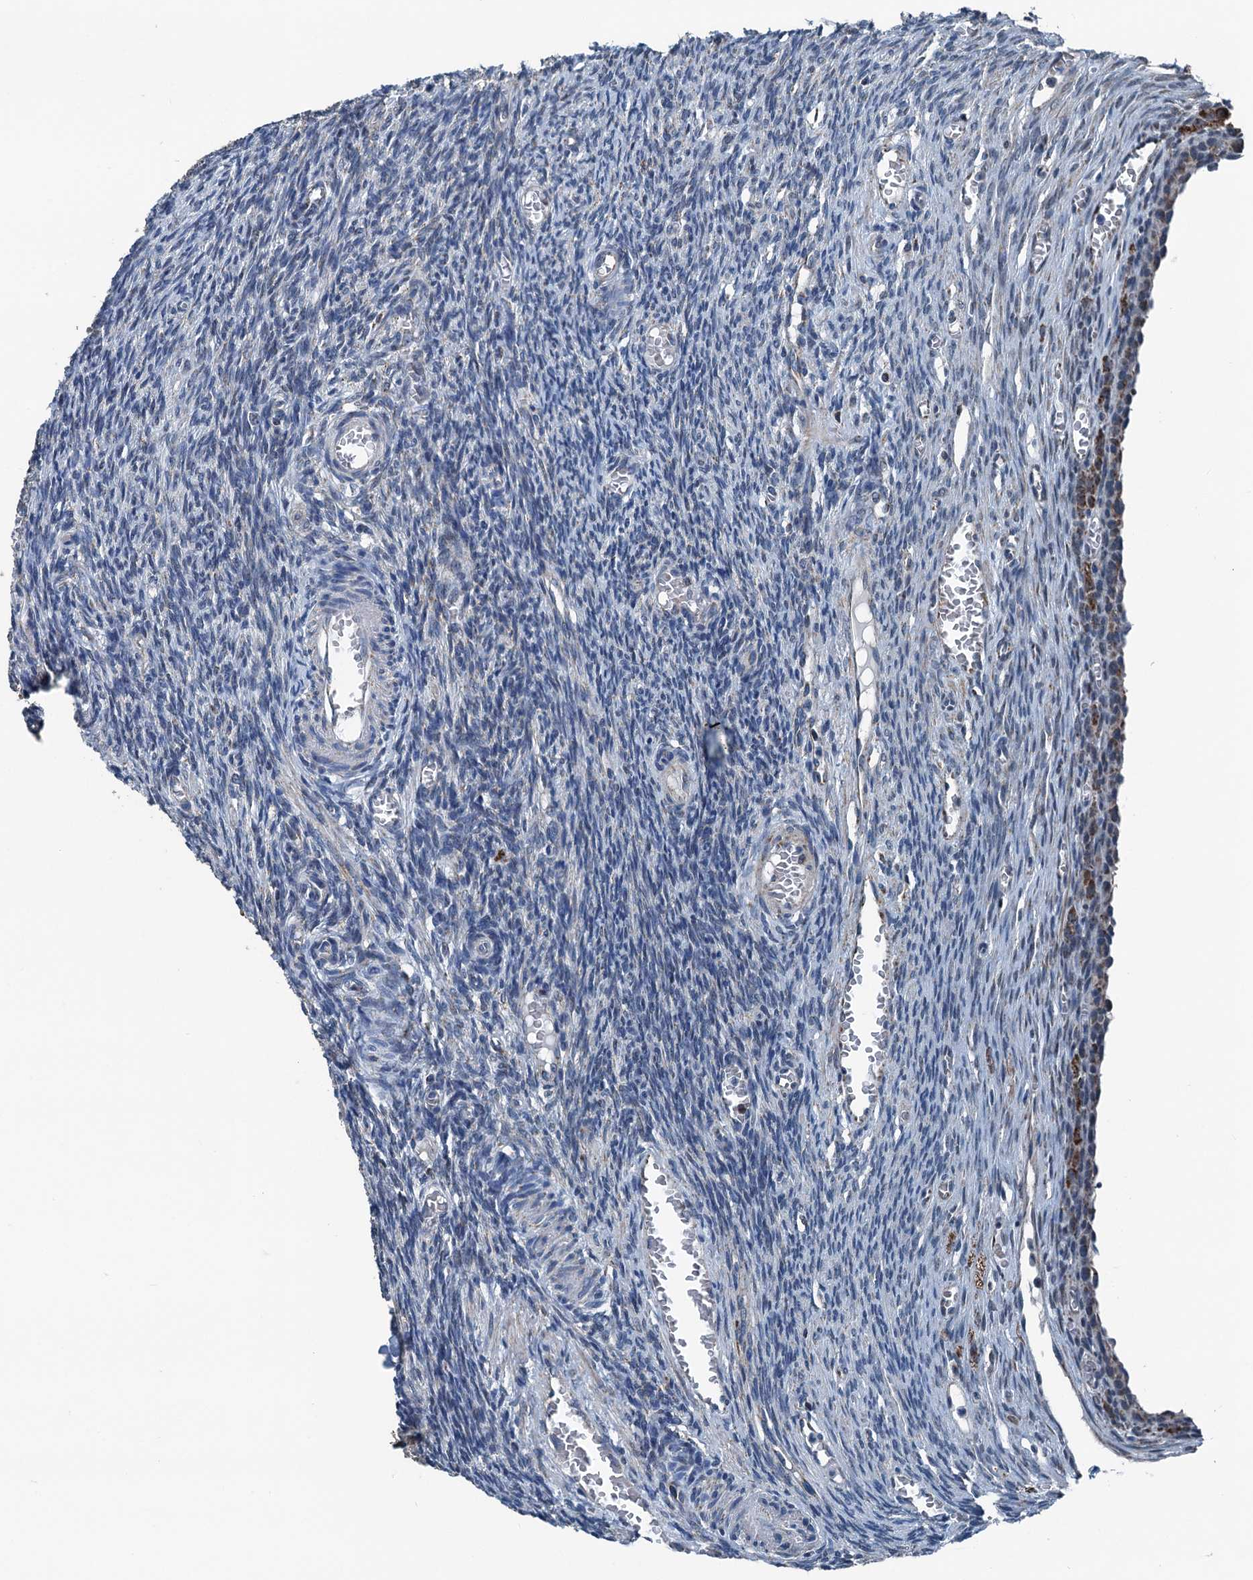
{"staining": {"intensity": "negative", "quantity": "none", "location": "none"}, "tissue": "ovary", "cell_type": "Ovarian stroma cells", "image_type": "normal", "snomed": [{"axis": "morphology", "description": "Normal tissue, NOS"}, {"axis": "topography", "description": "Ovary"}], "caption": "Protein analysis of unremarkable ovary reveals no significant staining in ovarian stroma cells.", "gene": "TRPT1", "patient": {"sex": "female", "age": 27}}